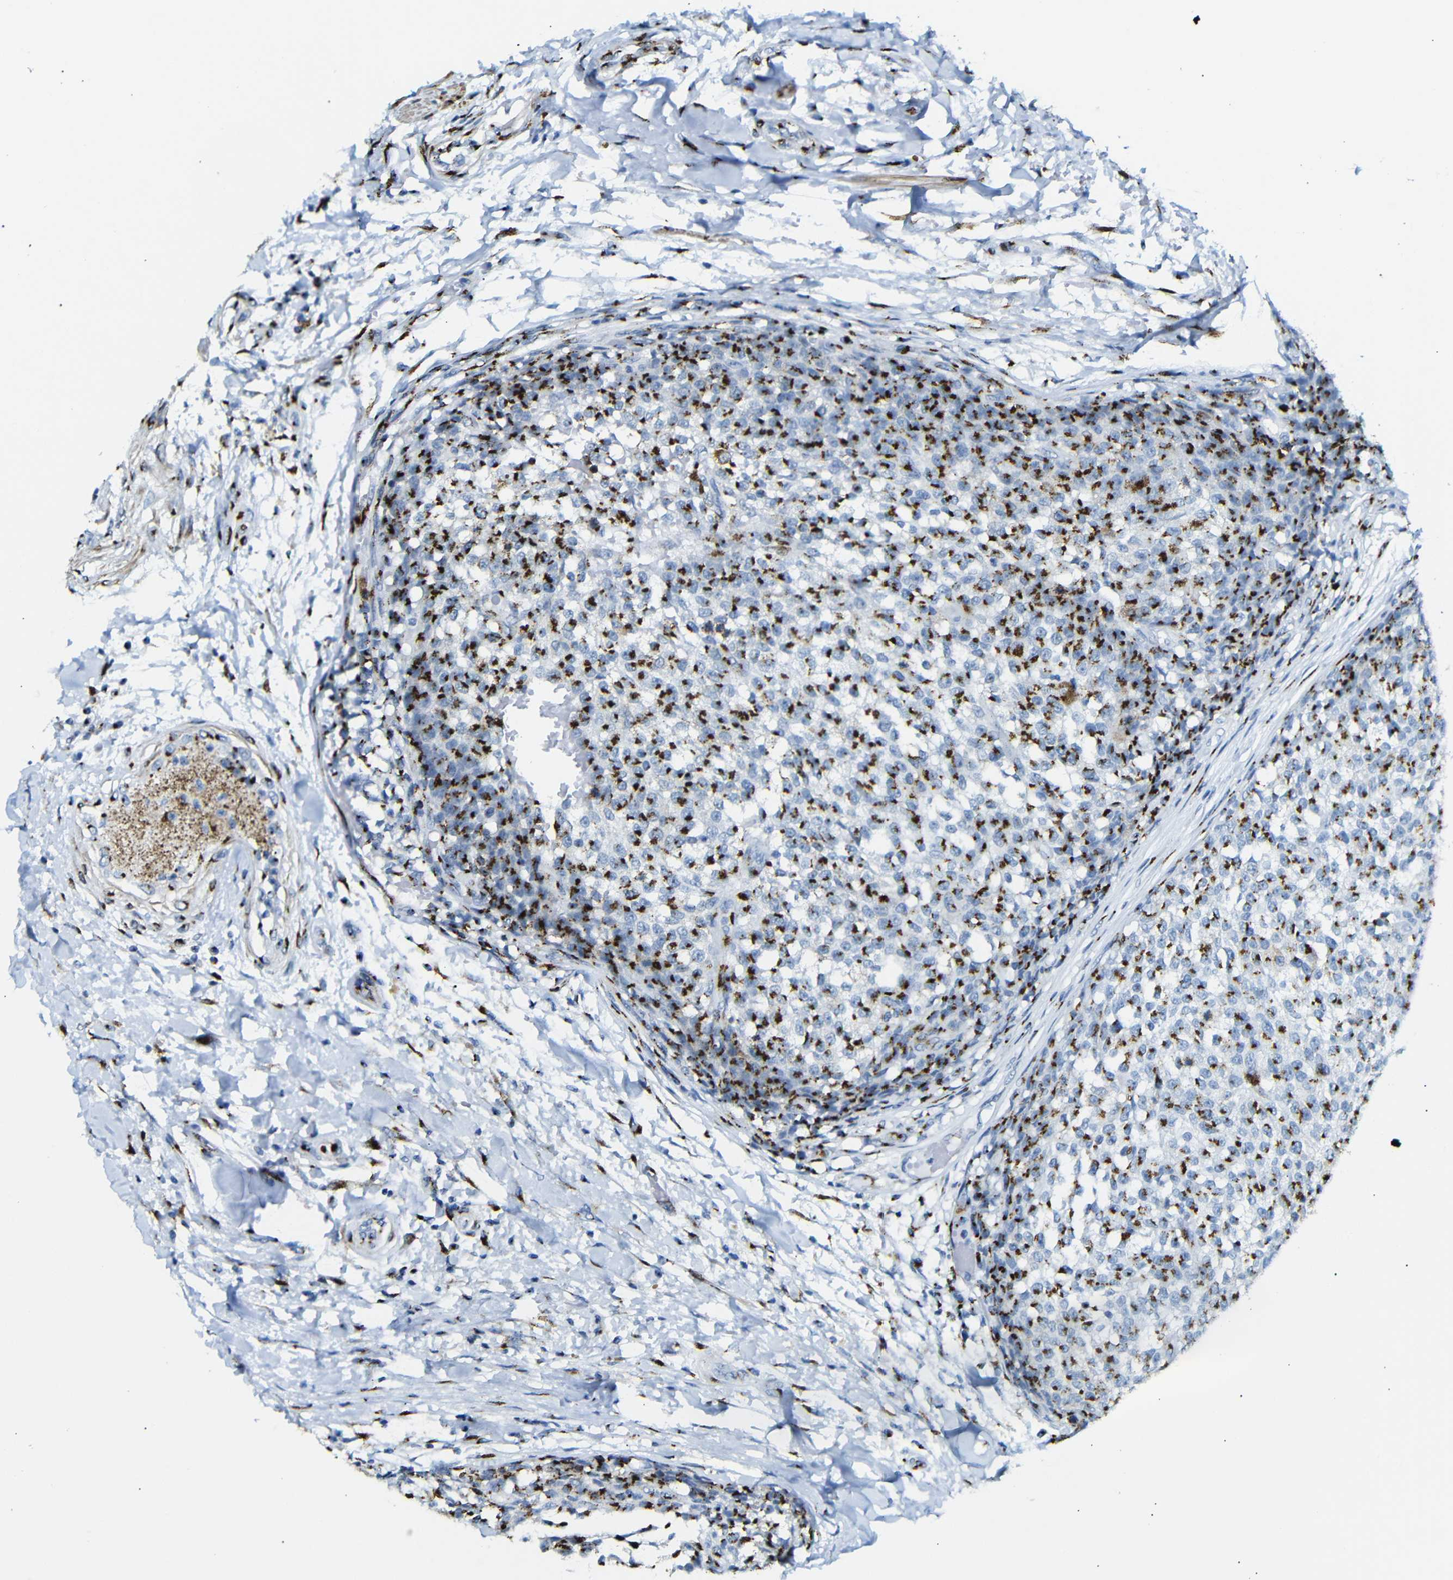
{"staining": {"intensity": "strong", "quantity": ">75%", "location": "cytoplasmic/membranous"}, "tissue": "testis cancer", "cell_type": "Tumor cells", "image_type": "cancer", "snomed": [{"axis": "morphology", "description": "Seminoma, NOS"}, {"axis": "topography", "description": "Testis"}], "caption": "This micrograph demonstrates immunohistochemistry (IHC) staining of testis cancer (seminoma), with high strong cytoplasmic/membranous staining in approximately >75% of tumor cells.", "gene": "TGOLN2", "patient": {"sex": "male", "age": 59}}